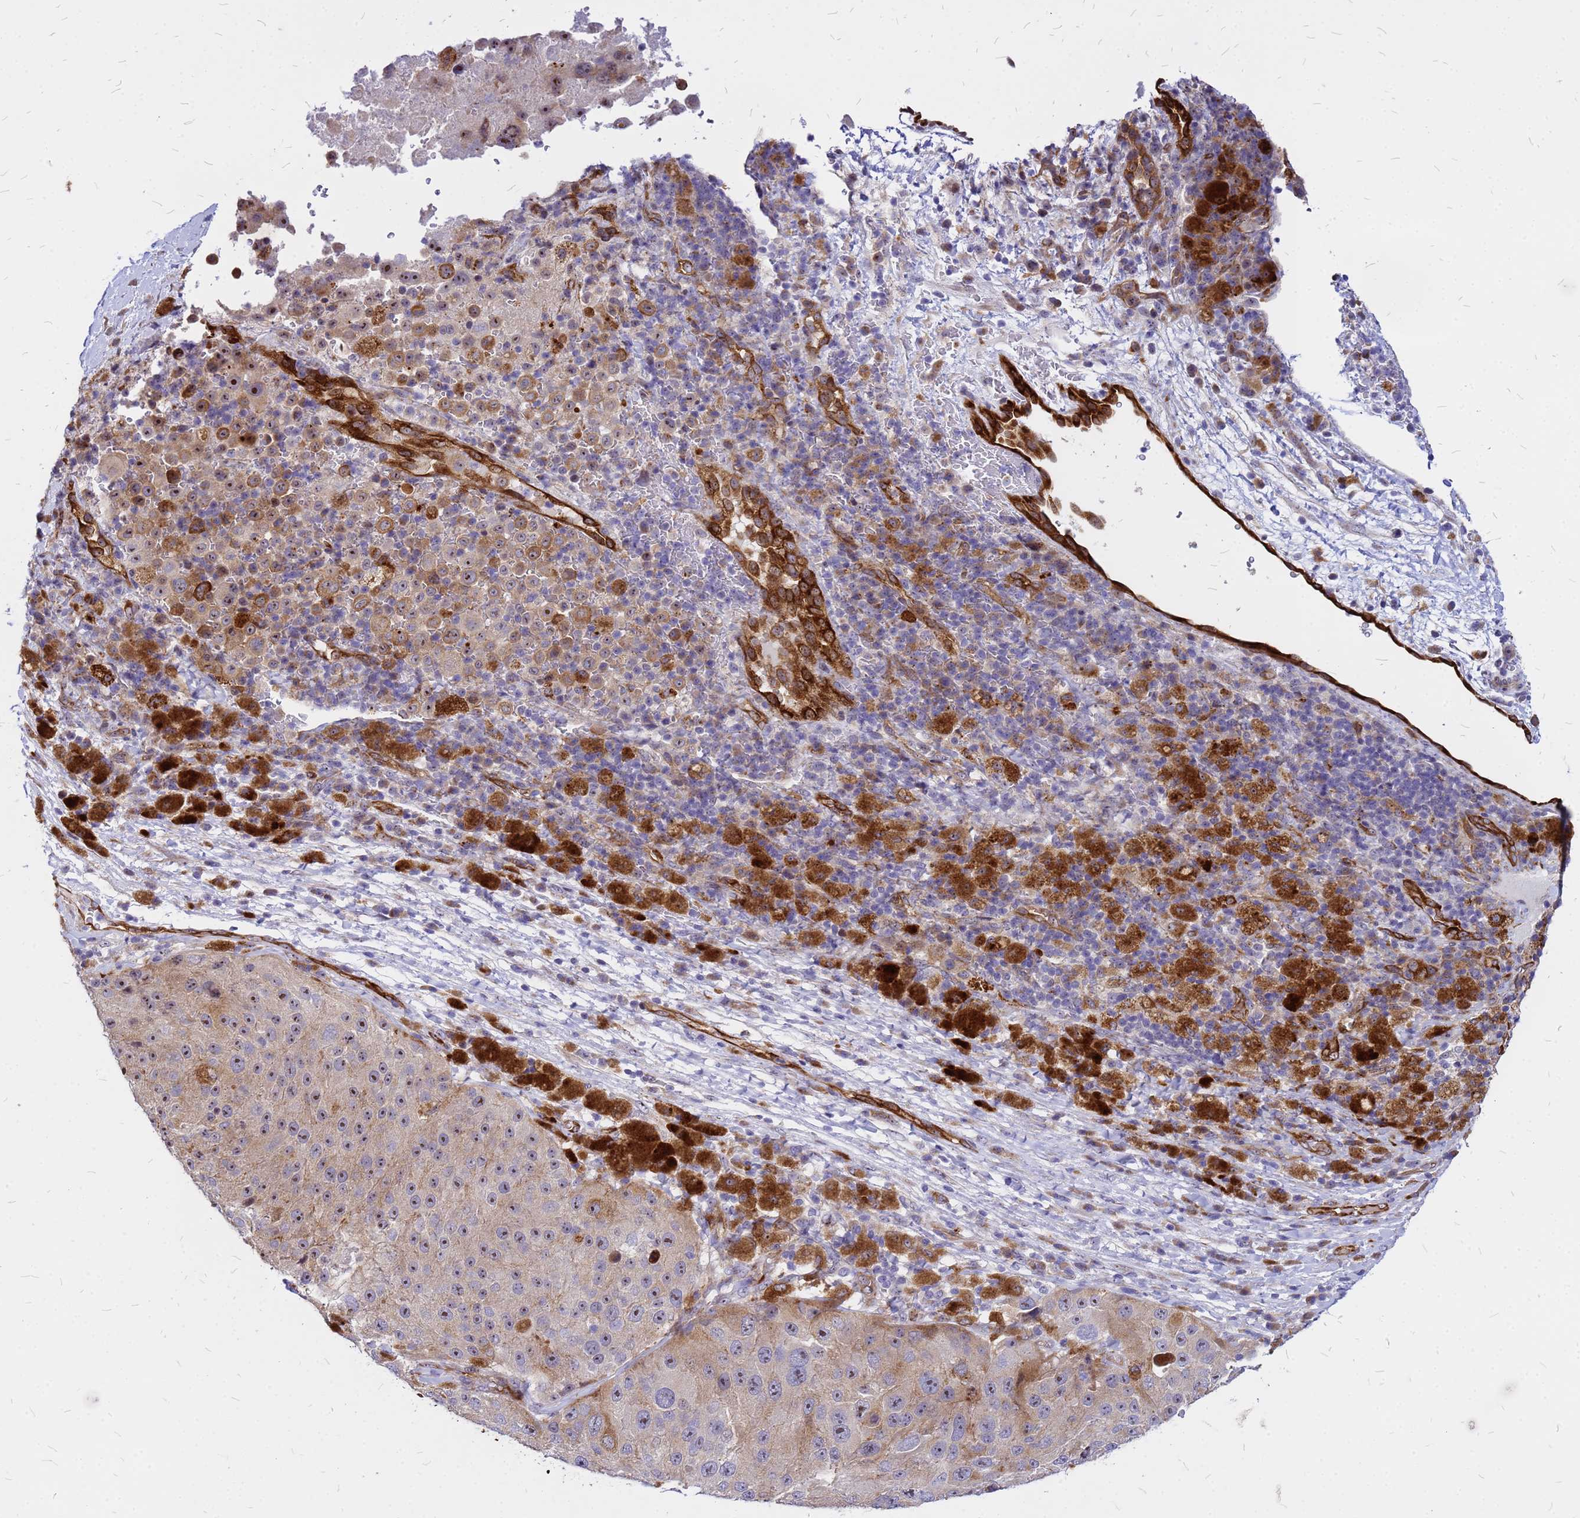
{"staining": {"intensity": "moderate", "quantity": "25%-75%", "location": "cytoplasmic/membranous,nuclear"}, "tissue": "melanoma", "cell_type": "Tumor cells", "image_type": "cancer", "snomed": [{"axis": "morphology", "description": "Malignant melanoma, Metastatic site"}, {"axis": "topography", "description": "Lymph node"}], "caption": "Tumor cells show medium levels of moderate cytoplasmic/membranous and nuclear positivity in approximately 25%-75% of cells in malignant melanoma (metastatic site). (Brightfield microscopy of DAB IHC at high magnification).", "gene": "NOSTRIN", "patient": {"sex": "male", "age": 62}}